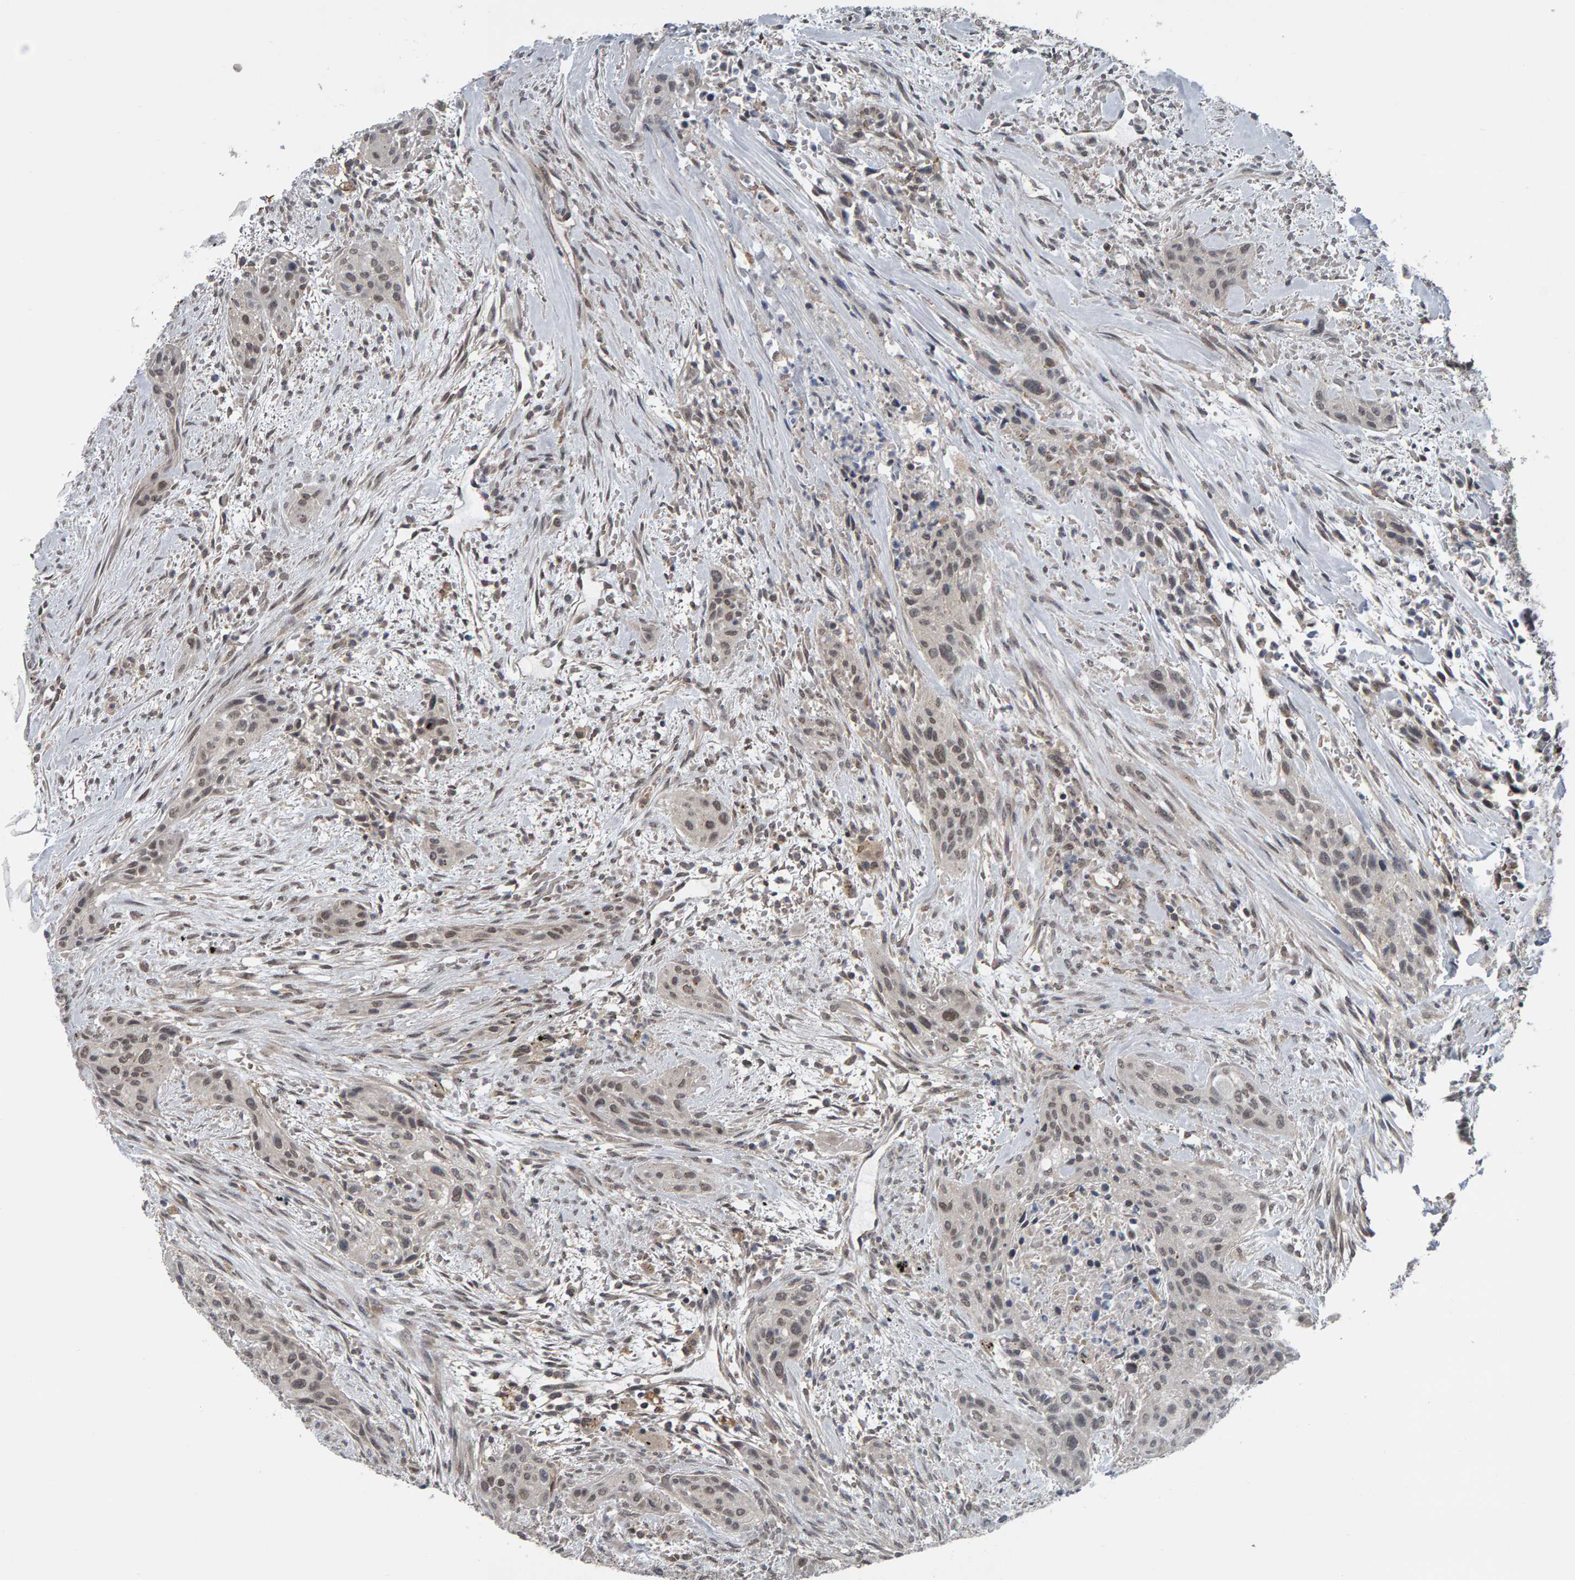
{"staining": {"intensity": "weak", "quantity": "25%-75%", "location": "nuclear"}, "tissue": "urothelial cancer", "cell_type": "Tumor cells", "image_type": "cancer", "snomed": [{"axis": "morphology", "description": "Urothelial carcinoma, High grade"}, {"axis": "topography", "description": "Urinary bladder"}], "caption": "A brown stain highlights weak nuclear positivity of a protein in human urothelial carcinoma (high-grade) tumor cells. The protein of interest is shown in brown color, while the nuclei are stained blue.", "gene": "COASY", "patient": {"sex": "male", "age": 35}}